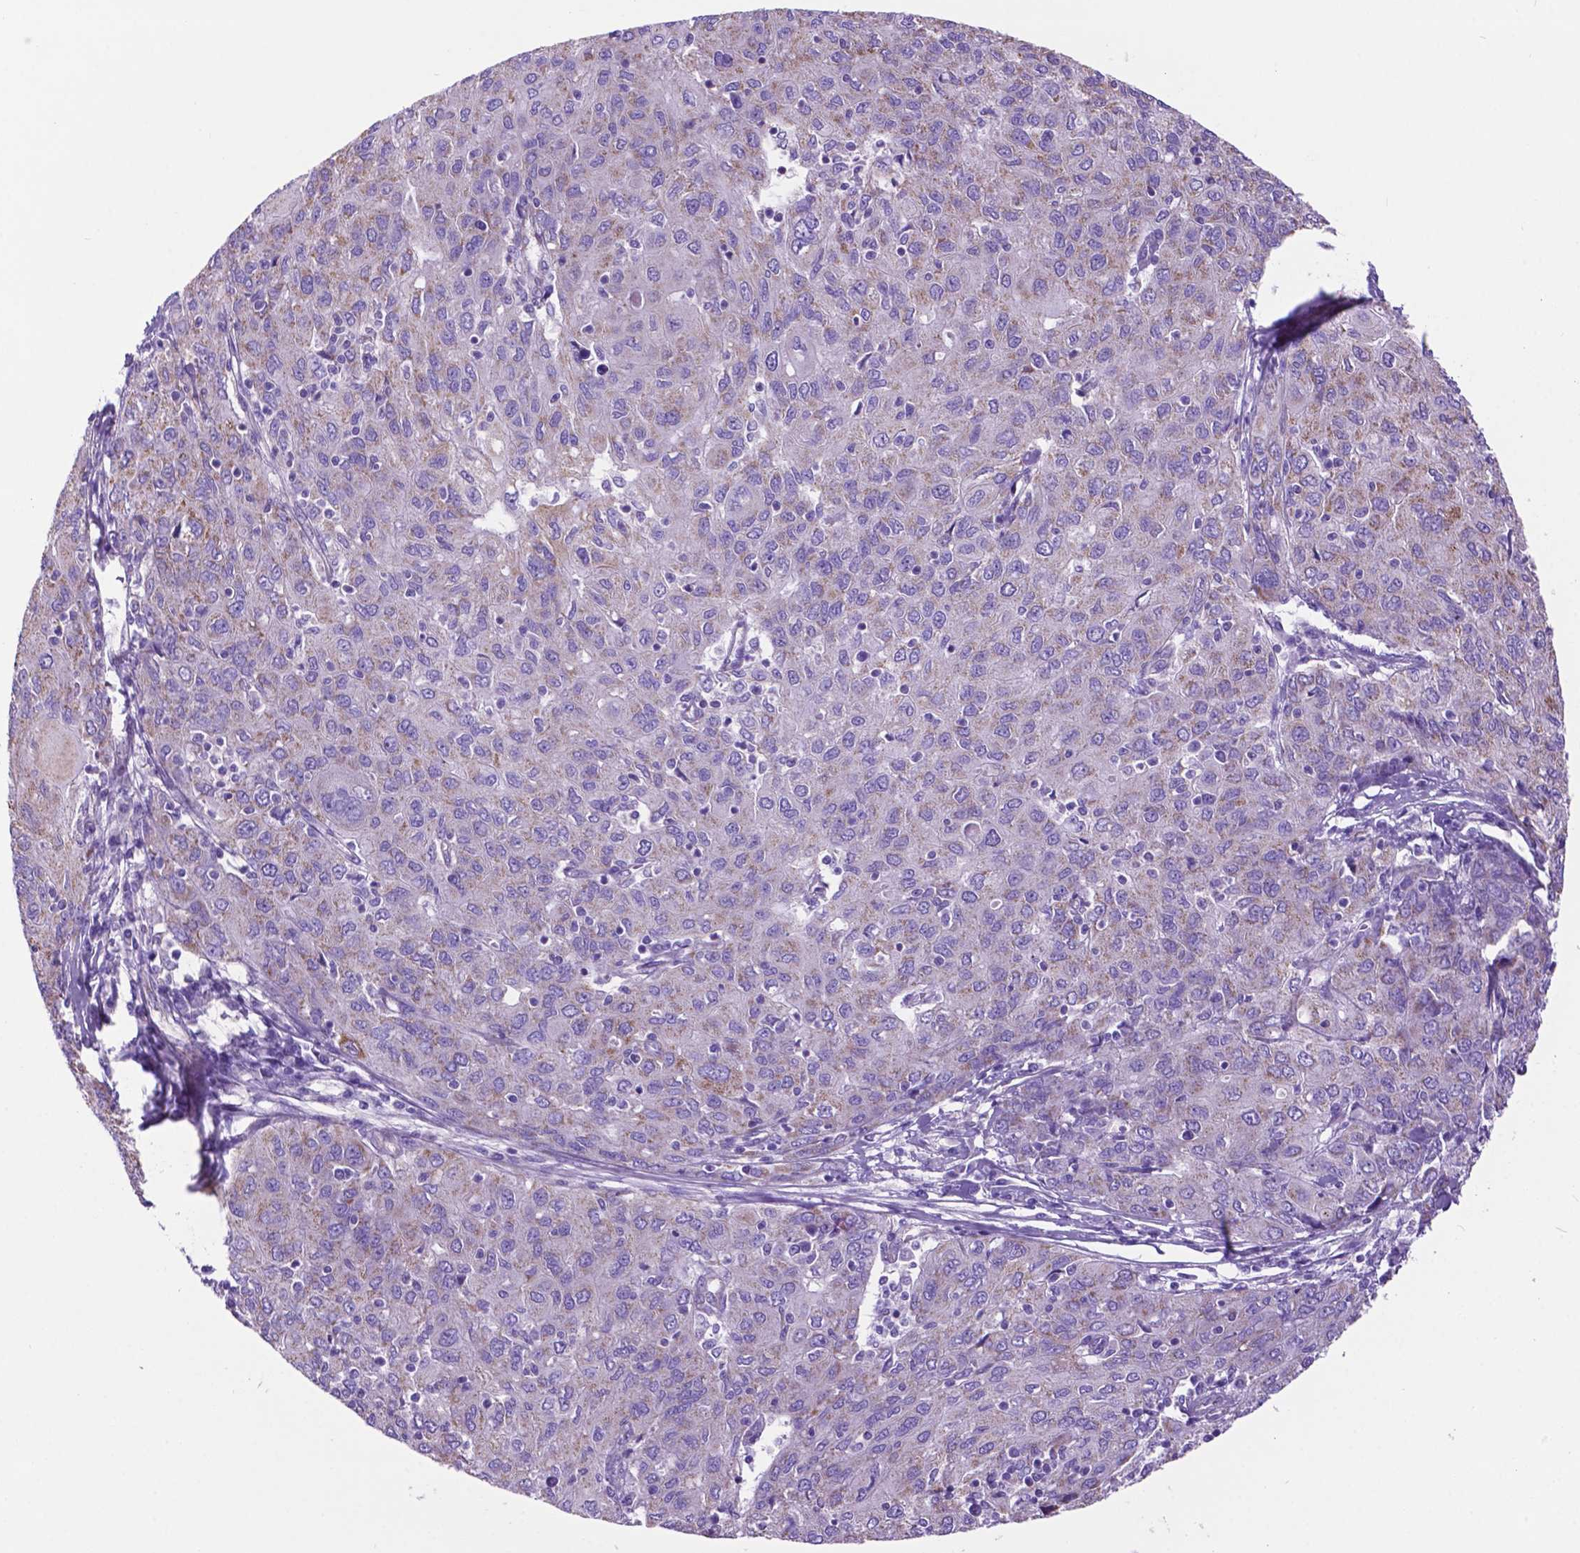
{"staining": {"intensity": "weak", "quantity": "<25%", "location": "cytoplasmic/membranous"}, "tissue": "ovarian cancer", "cell_type": "Tumor cells", "image_type": "cancer", "snomed": [{"axis": "morphology", "description": "Carcinoma, endometroid"}, {"axis": "topography", "description": "Ovary"}], "caption": "Endometroid carcinoma (ovarian) was stained to show a protein in brown. There is no significant staining in tumor cells.", "gene": "TMEM121B", "patient": {"sex": "female", "age": 50}}